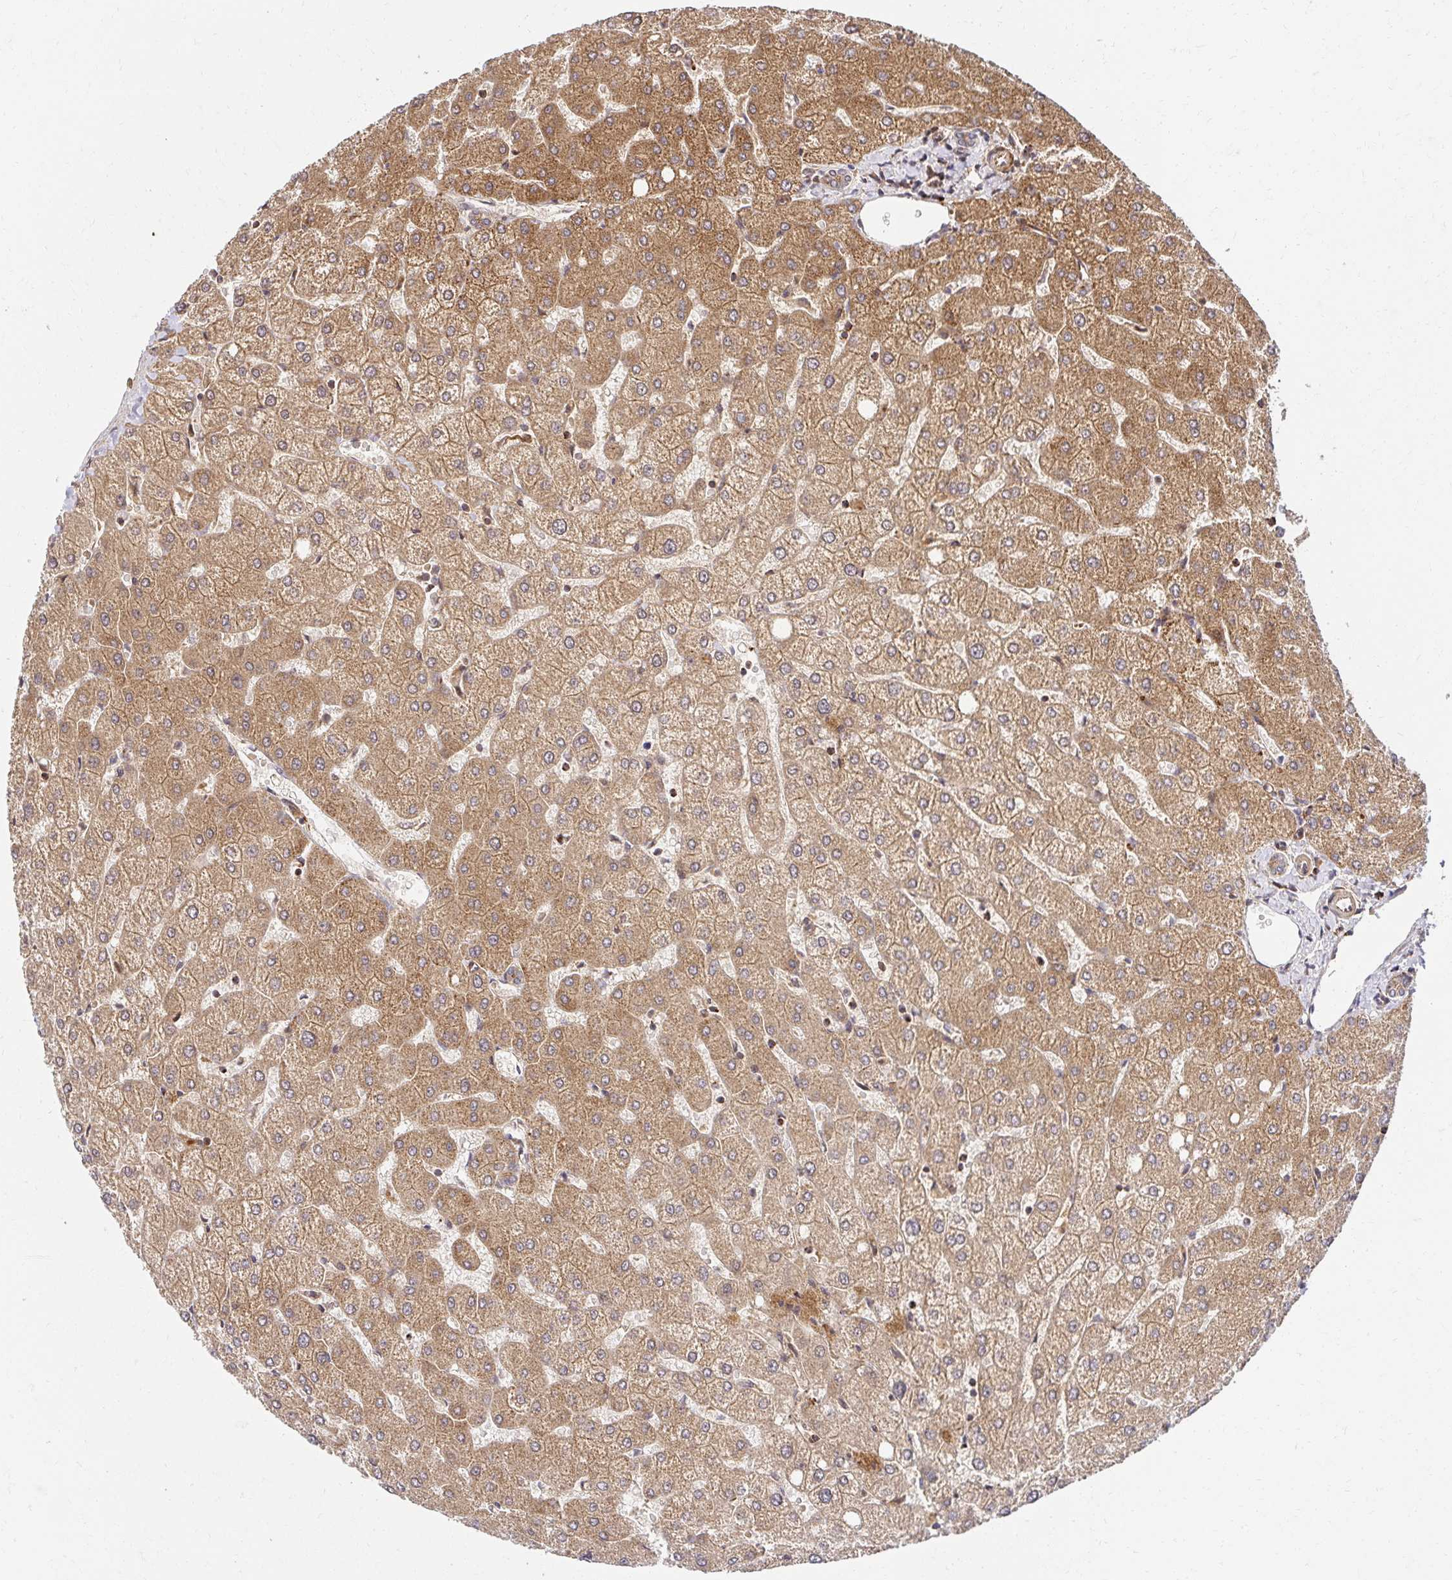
{"staining": {"intensity": "moderate", "quantity": "<25%", "location": "cytoplasmic/membranous"}, "tissue": "liver", "cell_type": "Cholangiocytes", "image_type": "normal", "snomed": [{"axis": "morphology", "description": "Normal tissue, NOS"}, {"axis": "topography", "description": "Liver"}], "caption": "Immunohistochemistry of normal human liver exhibits low levels of moderate cytoplasmic/membranous staining in about <25% of cholangiocytes. Using DAB (3,3'-diaminobenzidine) (brown) and hematoxylin (blue) stains, captured at high magnification using brightfield microscopy.", "gene": "PSMA4", "patient": {"sex": "female", "age": 54}}